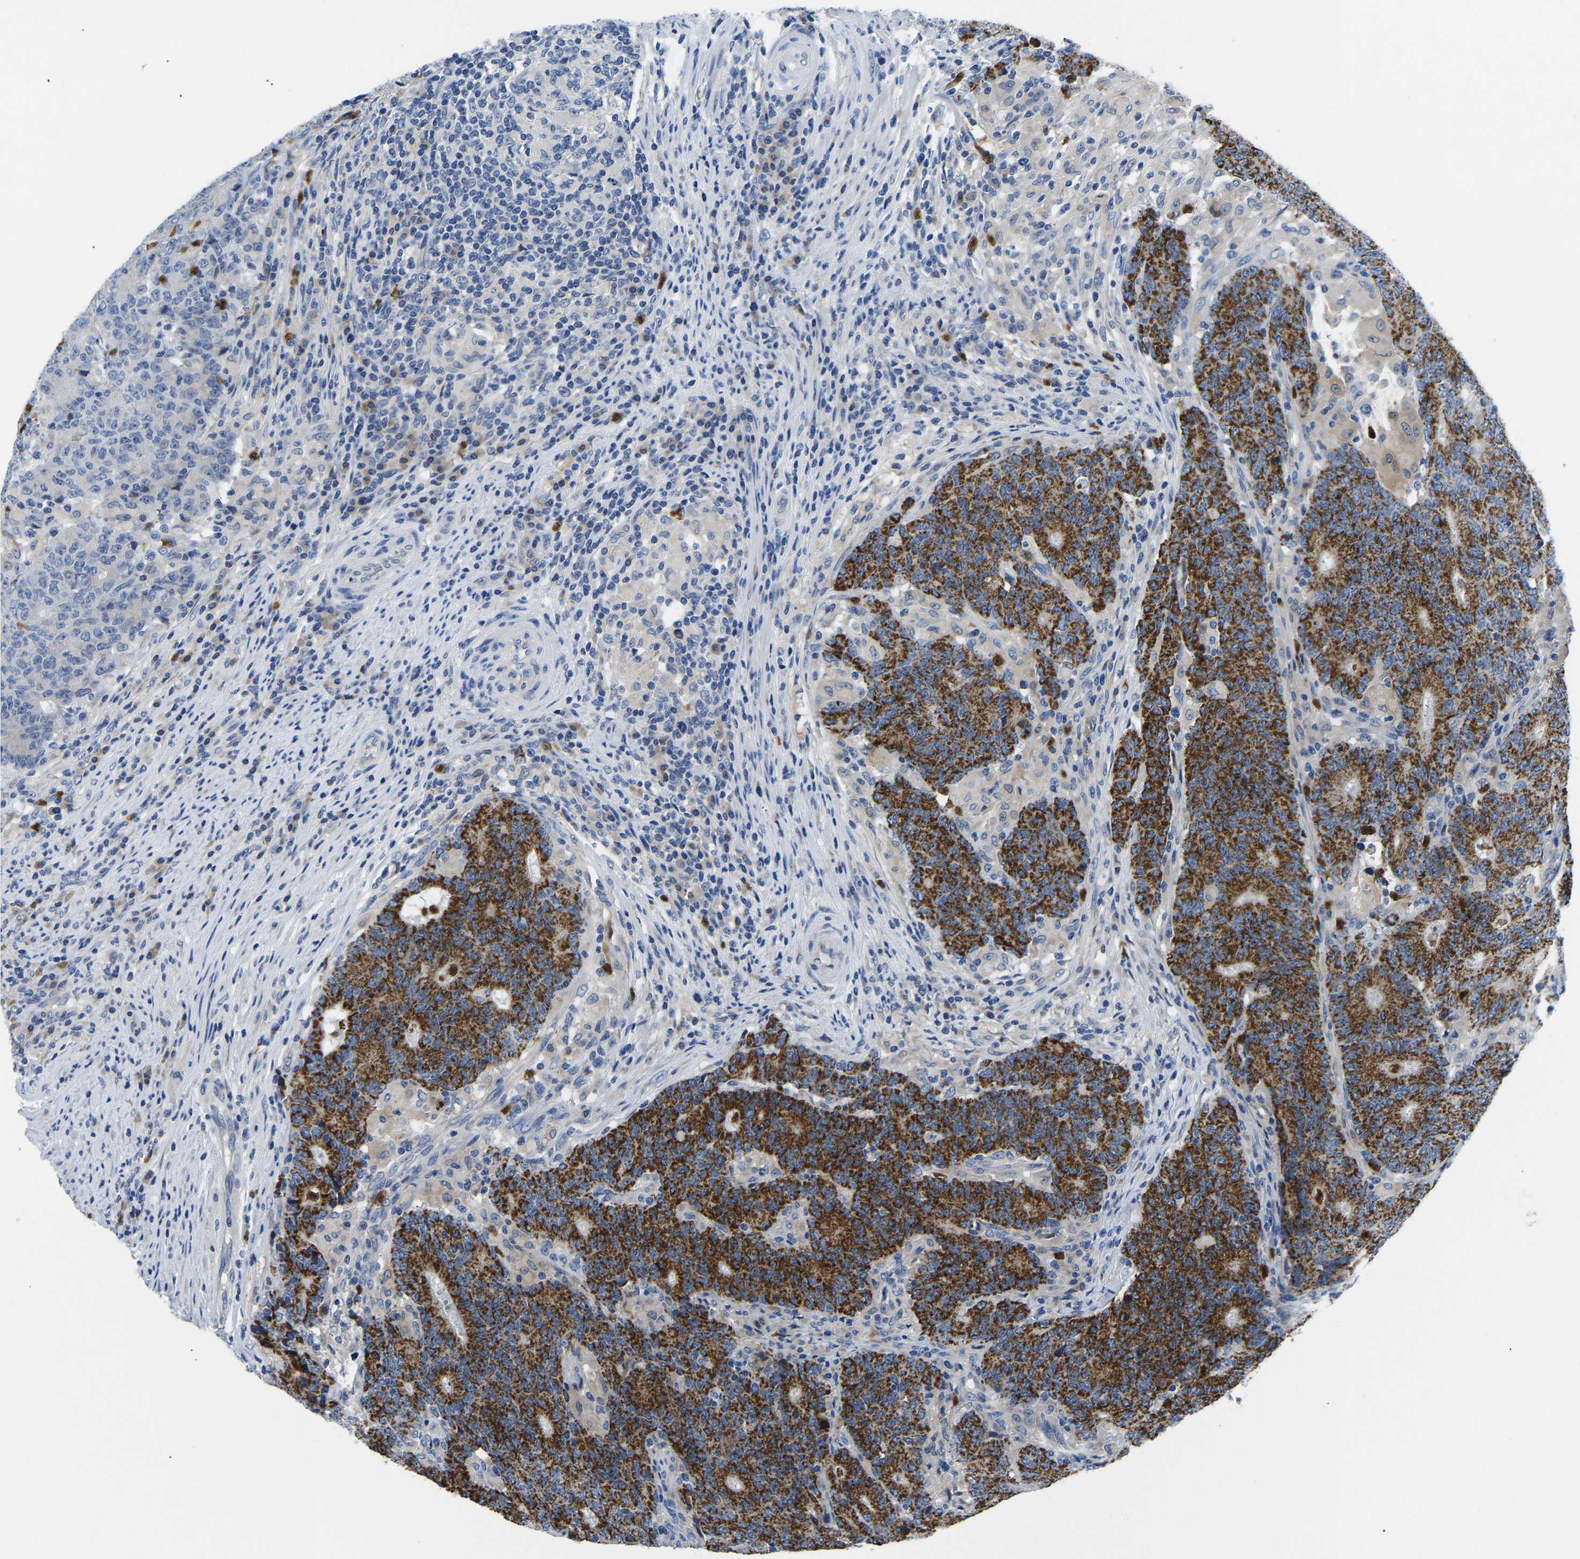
{"staining": {"intensity": "strong", "quantity": "<25%", "location": "cytoplasmic/membranous"}, "tissue": "colorectal cancer", "cell_type": "Tumor cells", "image_type": "cancer", "snomed": [{"axis": "morphology", "description": "Normal tissue, NOS"}, {"axis": "morphology", "description": "Adenocarcinoma, NOS"}, {"axis": "topography", "description": "Colon"}], "caption": "Immunohistochemical staining of adenocarcinoma (colorectal) exhibits medium levels of strong cytoplasmic/membranous expression in about <25% of tumor cells.", "gene": "TOR1B", "patient": {"sex": "female", "age": 75}}